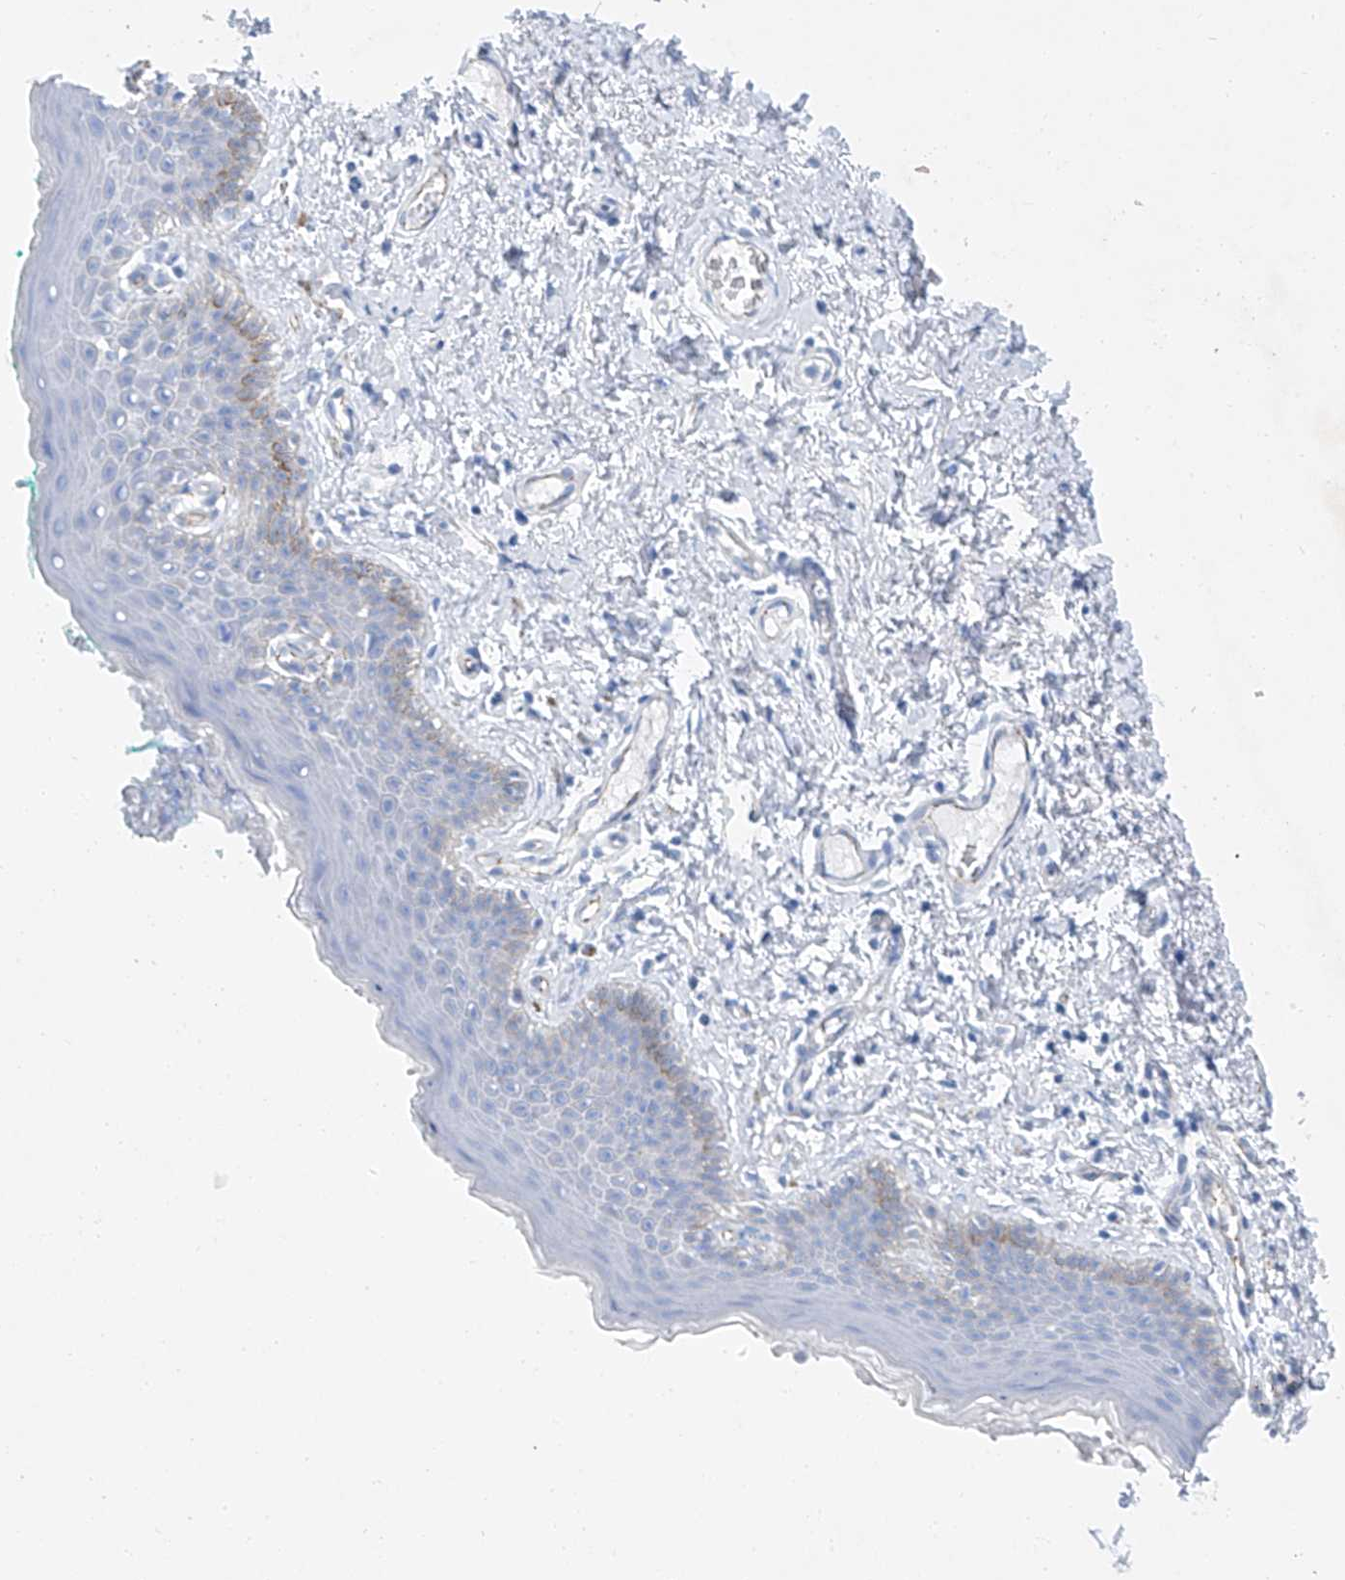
{"staining": {"intensity": "weak", "quantity": "<25%", "location": "cytoplasmic/membranous"}, "tissue": "skin", "cell_type": "Epidermal cells", "image_type": "normal", "snomed": [{"axis": "morphology", "description": "Normal tissue, NOS"}, {"axis": "topography", "description": "Vulva"}], "caption": "High magnification brightfield microscopy of benign skin stained with DAB (3,3'-diaminobenzidine) (brown) and counterstained with hematoxylin (blue): epidermal cells show no significant expression. Brightfield microscopy of immunohistochemistry (IHC) stained with DAB (3,3'-diaminobenzidine) (brown) and hematoxylin (blue), captured at high magnification.", "gene": "MAGI1", "patient": {"sex": "female", "age": 66}}